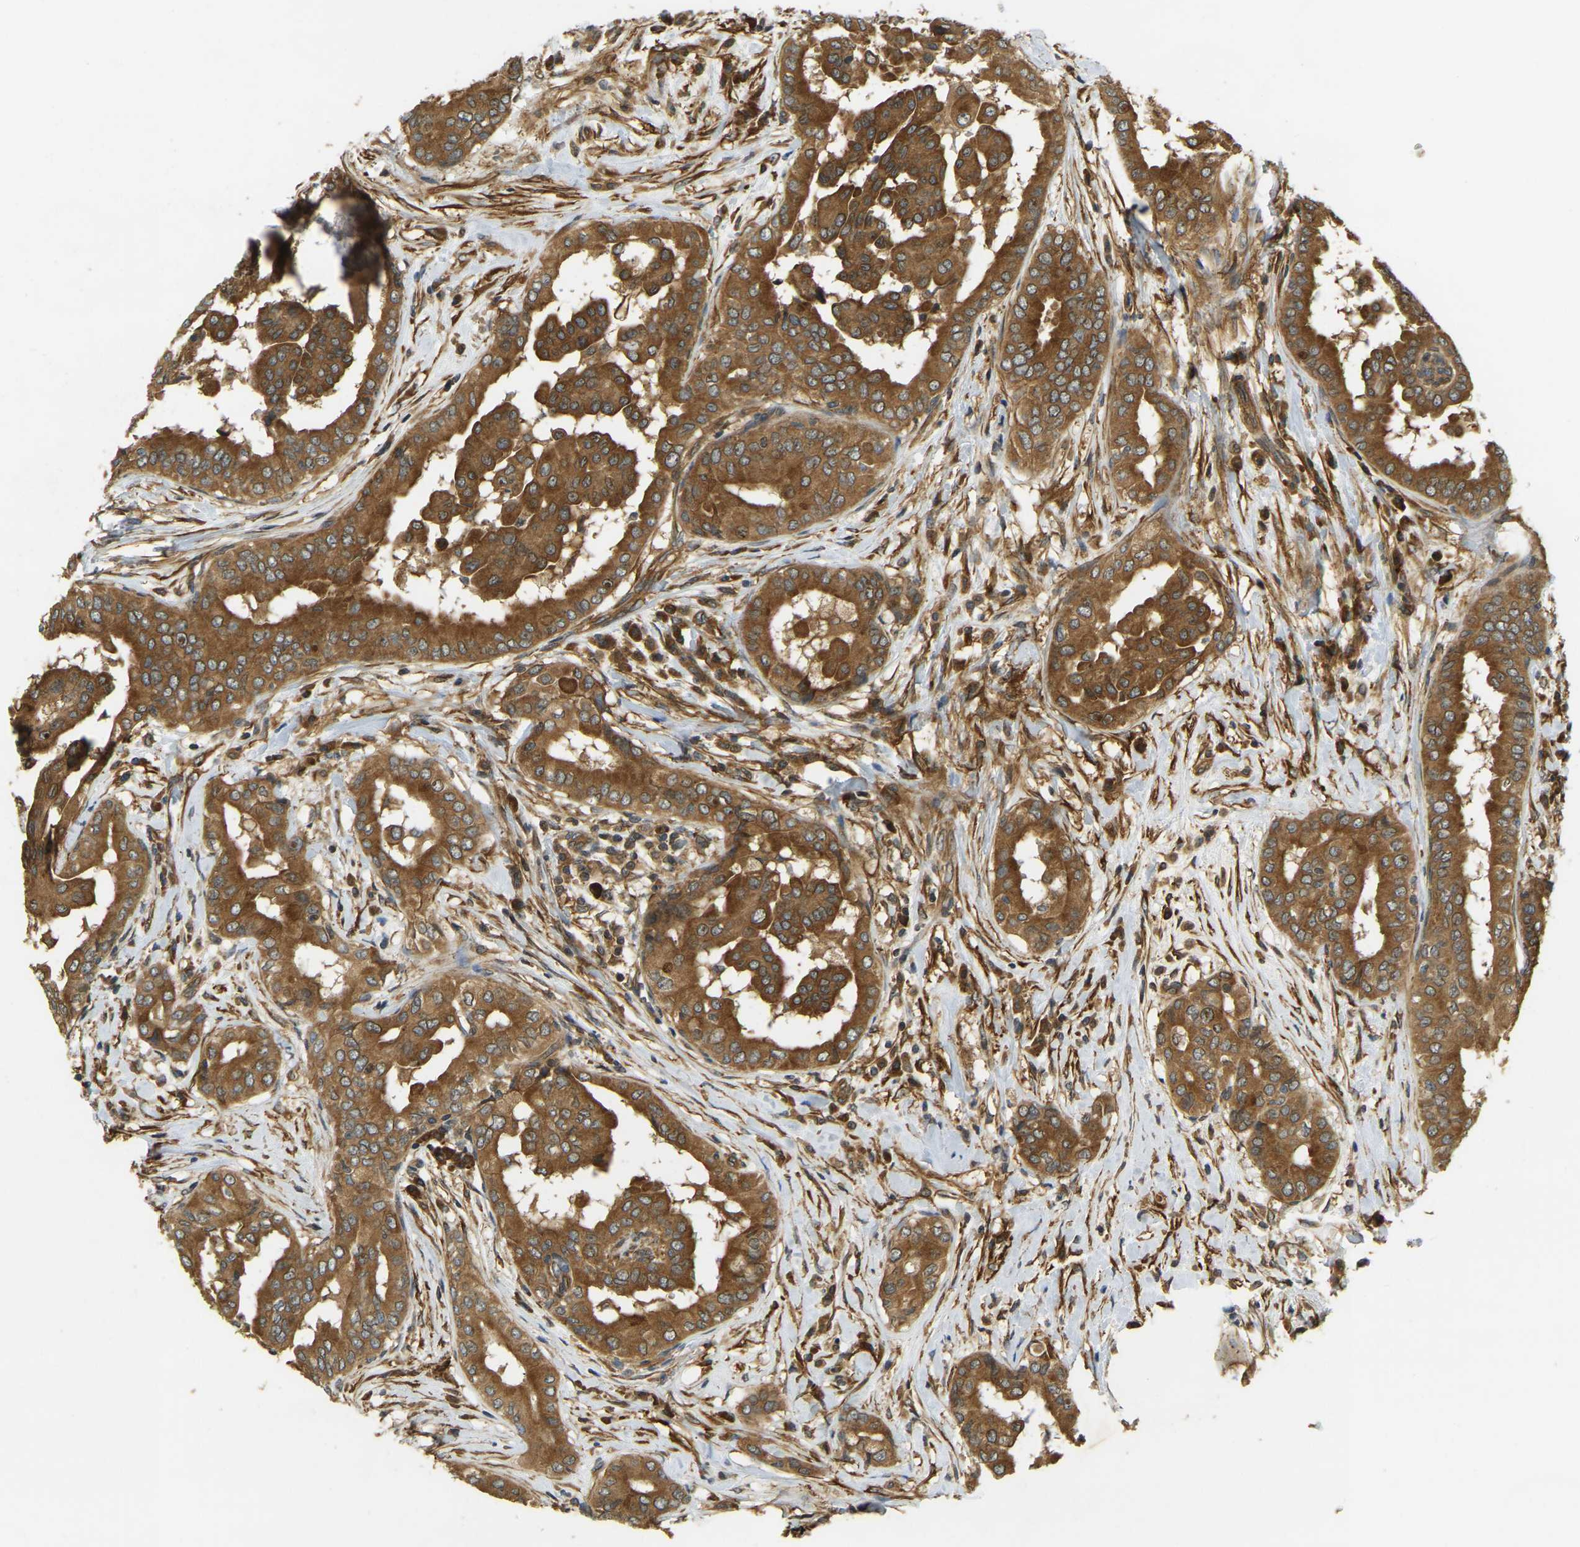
{"staining": {"intensity": "strong", "quantity": ">75%", "location": "cytoplasmic/membranous"}, "tissue": "thyroid cancer", "cell_type": "Tumor cells", "image_type": "cancer", "snomed": [{"axis": "morphology", "description": "Papillary adenocarcinoma, NOS"}, {"axis": "topography", "description": "Thyroid gland"}], "caption": "Immunohistochemical staining of human papillary adenocarcinoma (thyroid) demonstrates high levels of strong cytoplasmic/membranous protein expression in approximately >75% of tumor cells.", "gene": "ERGIC1", "patient": {"sex": "male", "age": 33}}